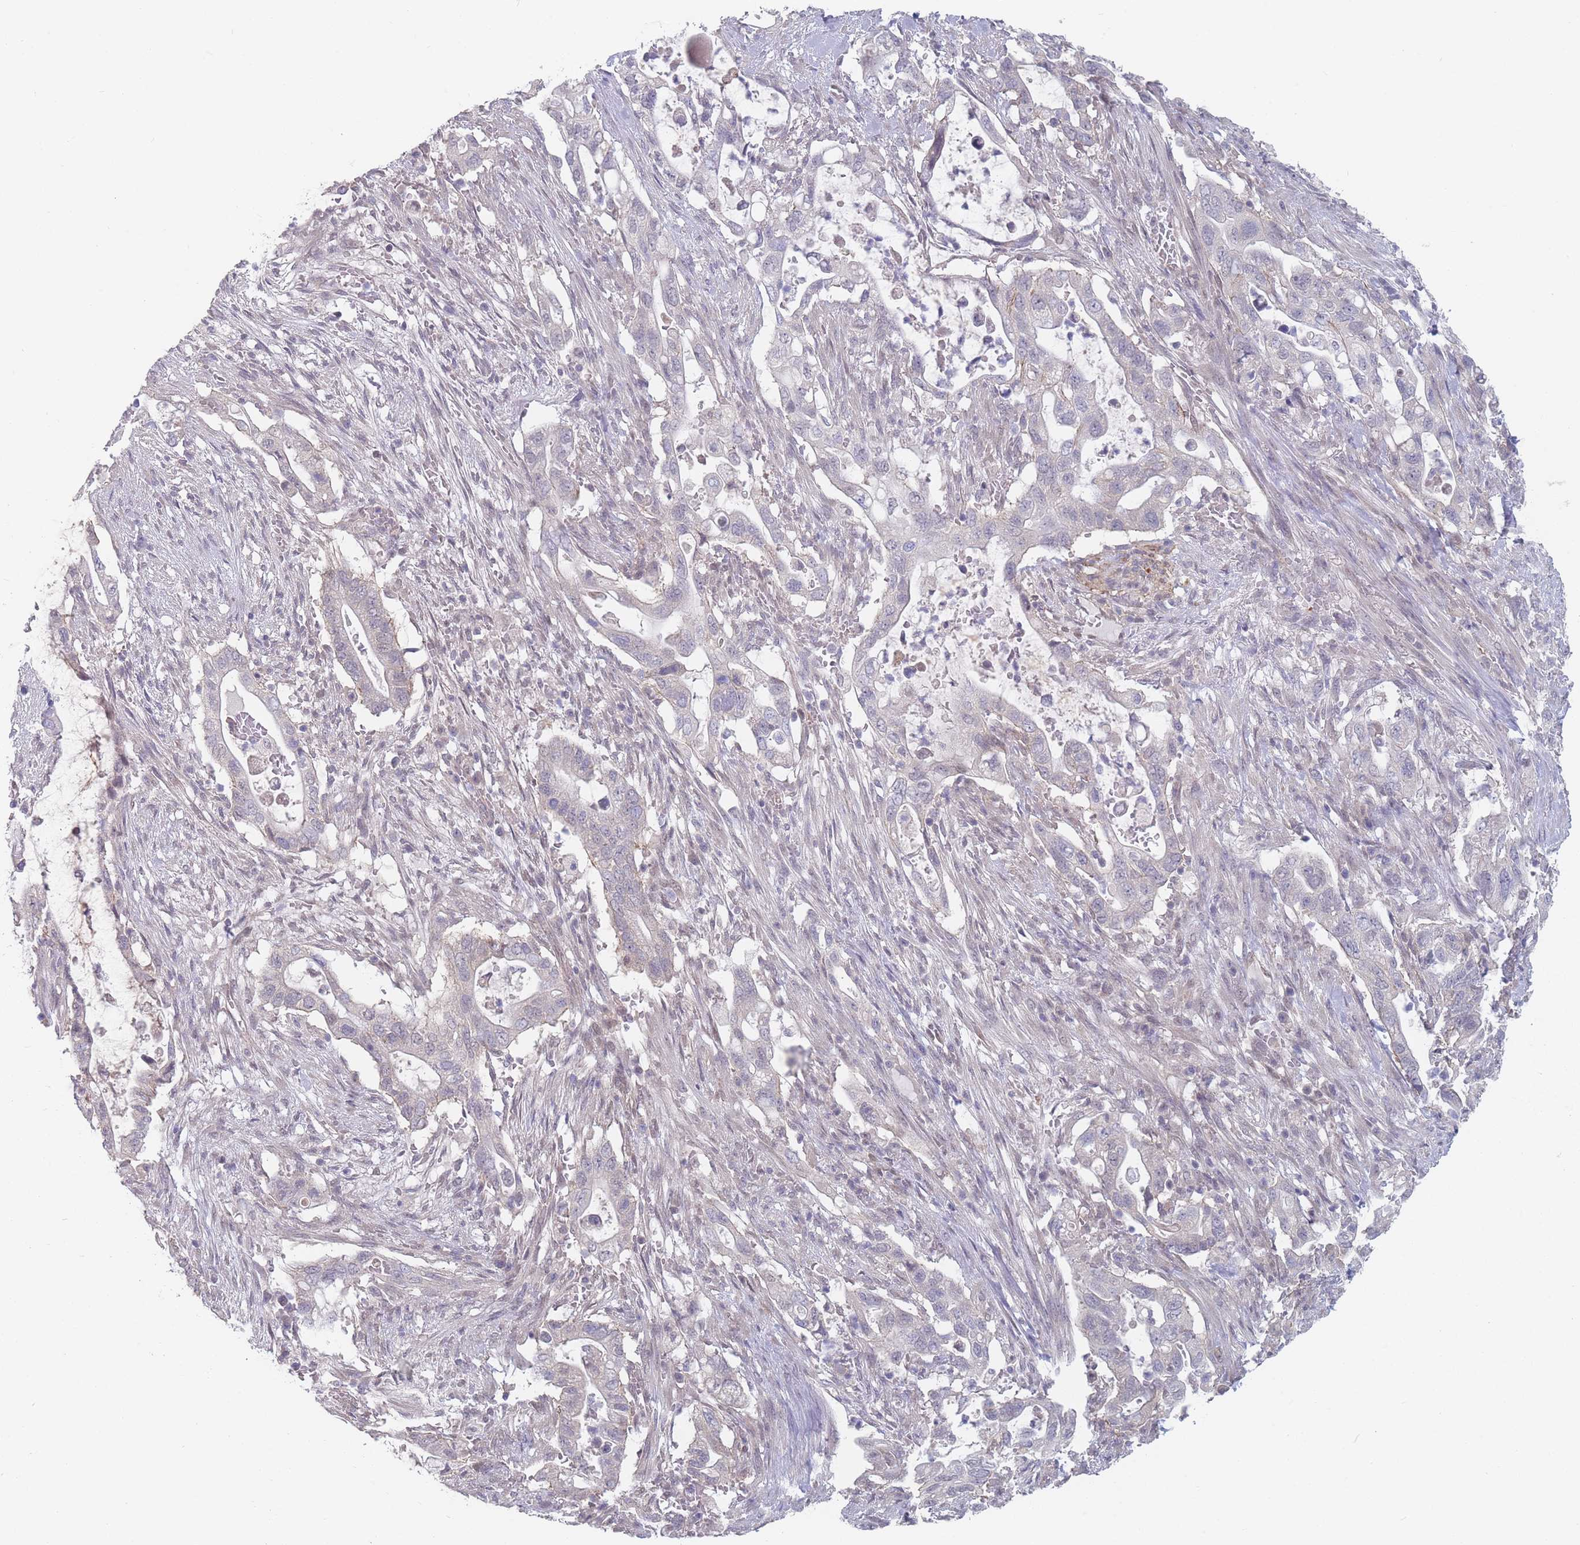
{"staining": {"intensity": "negative", "quantity": "none", "location": "none"}, "tissue": "pancreatic cancer", "cell_type": "Tumor cells", "image_type": "cancer", "snomed": [{"axis": "morphology", "description": "Adenocarcinoma, NOS"}, {"axis": "topography", "description": "Pancreas"}], "caption": "Photomicrograph shows no significant protein expression in tumor cells of pancreatic cancer (adenocarcinoma).", "gene": "ANKRD10", "patient": {"sex": "female", "age": 72}}